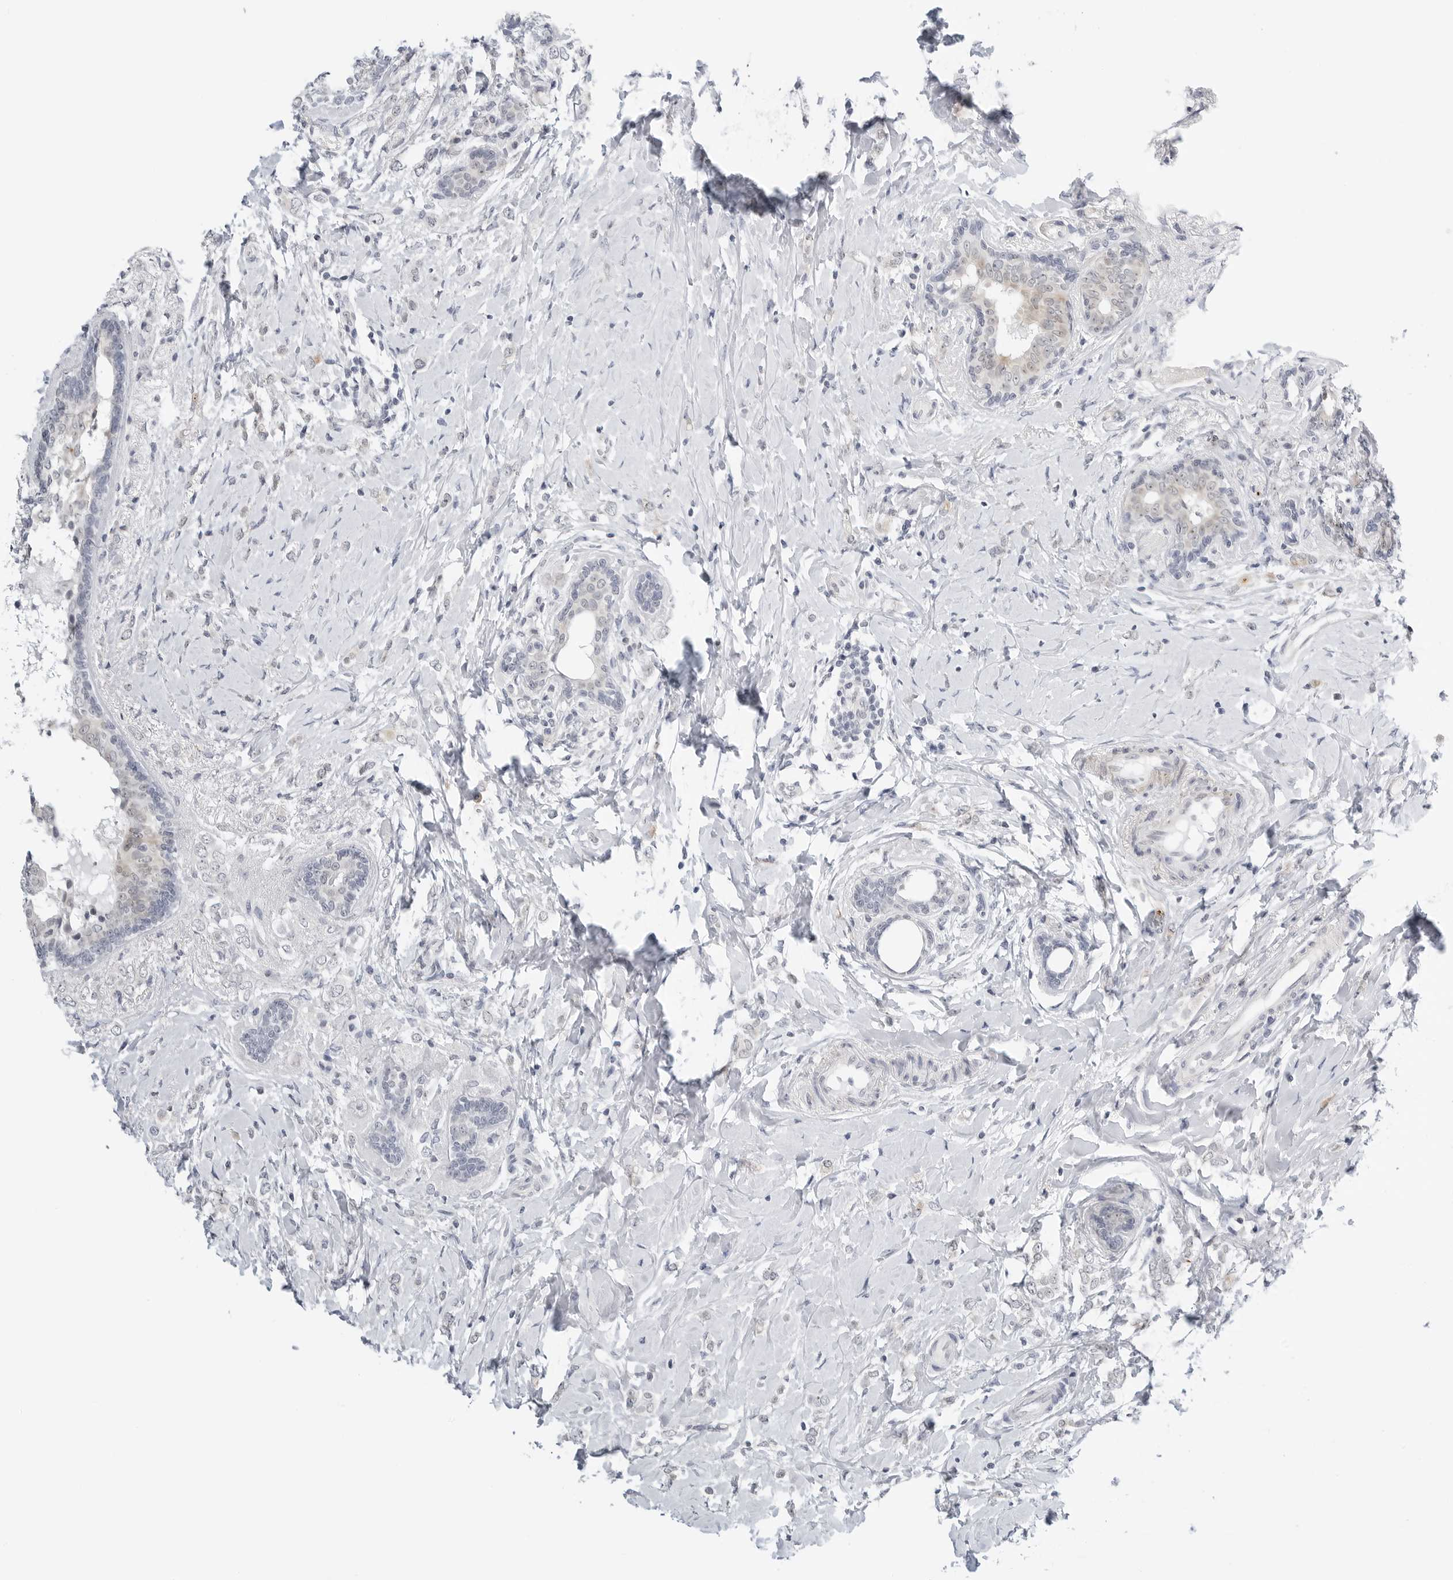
{"staining": {"intensity": "negative", "quantity": "none", "location": "none"}, "tissue": "breast cancer", "cell_type": "Tumor cells", "image_type": "cancer", "snomed": [{"axis": "morphology", "description": "Normal tissue, NOS"}, {"axis": "morphology", "description": "Lobular carcinoma"}, {"axis": "topography", "description": "Breast"}], "caption": "This is an immunohistochemistry (IHC) histopathology image of lobular carcinoma (breast). There is no expression in tumor cells.", "gene": "MAP2K5", "patient": {"sex": "female", "age": 47}}